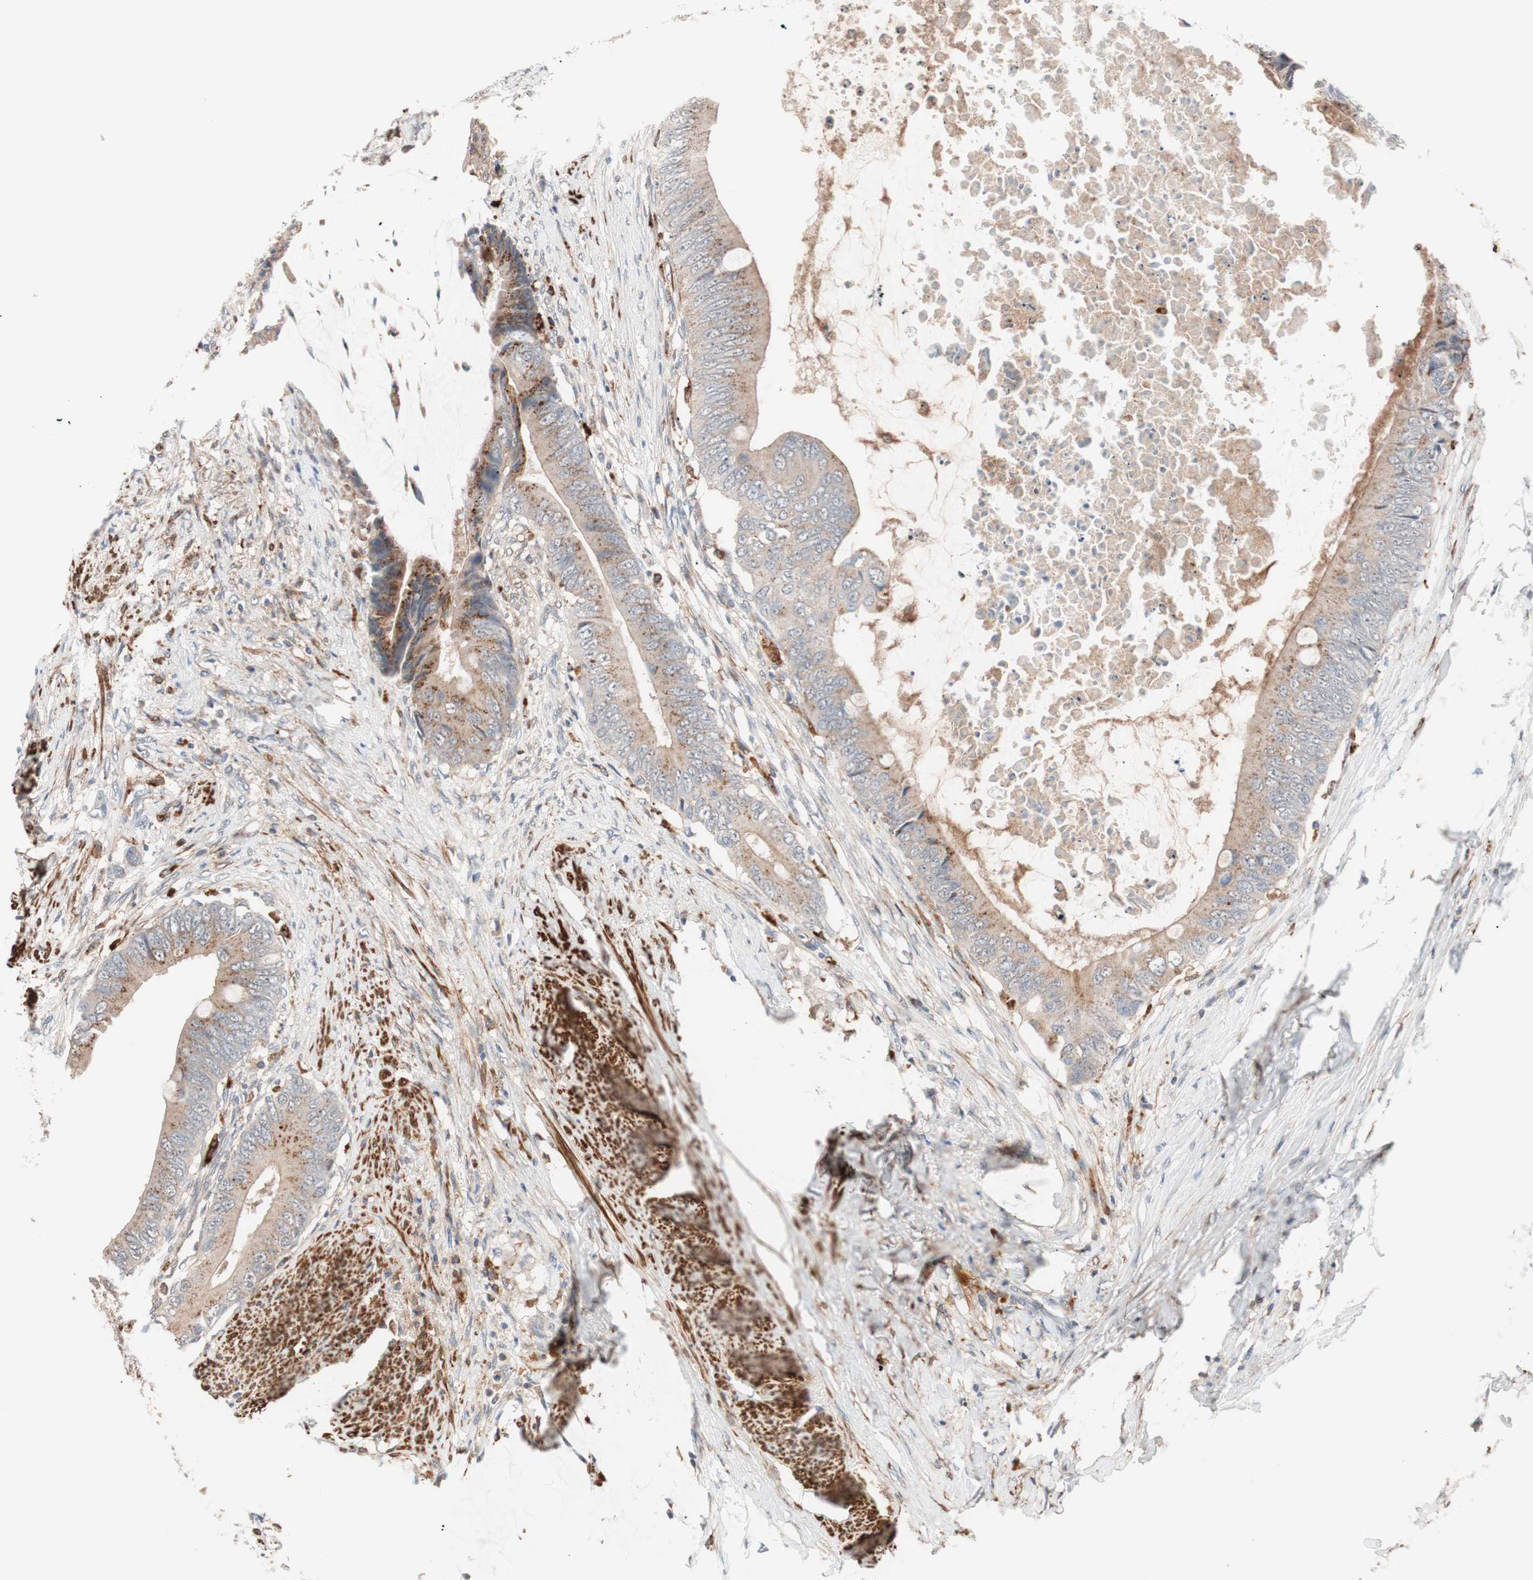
{"staining": {"intensity": "weak", "quantity": "25%-75%", "location": "cytoplasmic/membranous"}, "tissue": "colorectal cancer", "cell_type": "Tumor cells", "image_type": "cancer", "snomed": [{"axis": "morphology", "description": "Normal tissue, NOS"}, {"axis": "morphology", "description": "Adenocarcinoma, NOS"}, {"axis": "topography", "description": "Rectum"}, {"axis": "topography", "description": "Peripheral nerve tissue"}], "caption": "Protein expression analysis of human colorectal cancer reveals weak cytoplasmic/membranous positivity in approximately 25%-75% of tumor cells.", "gene": "LITAF", "patient": {"sex": "female", "age": 77}}